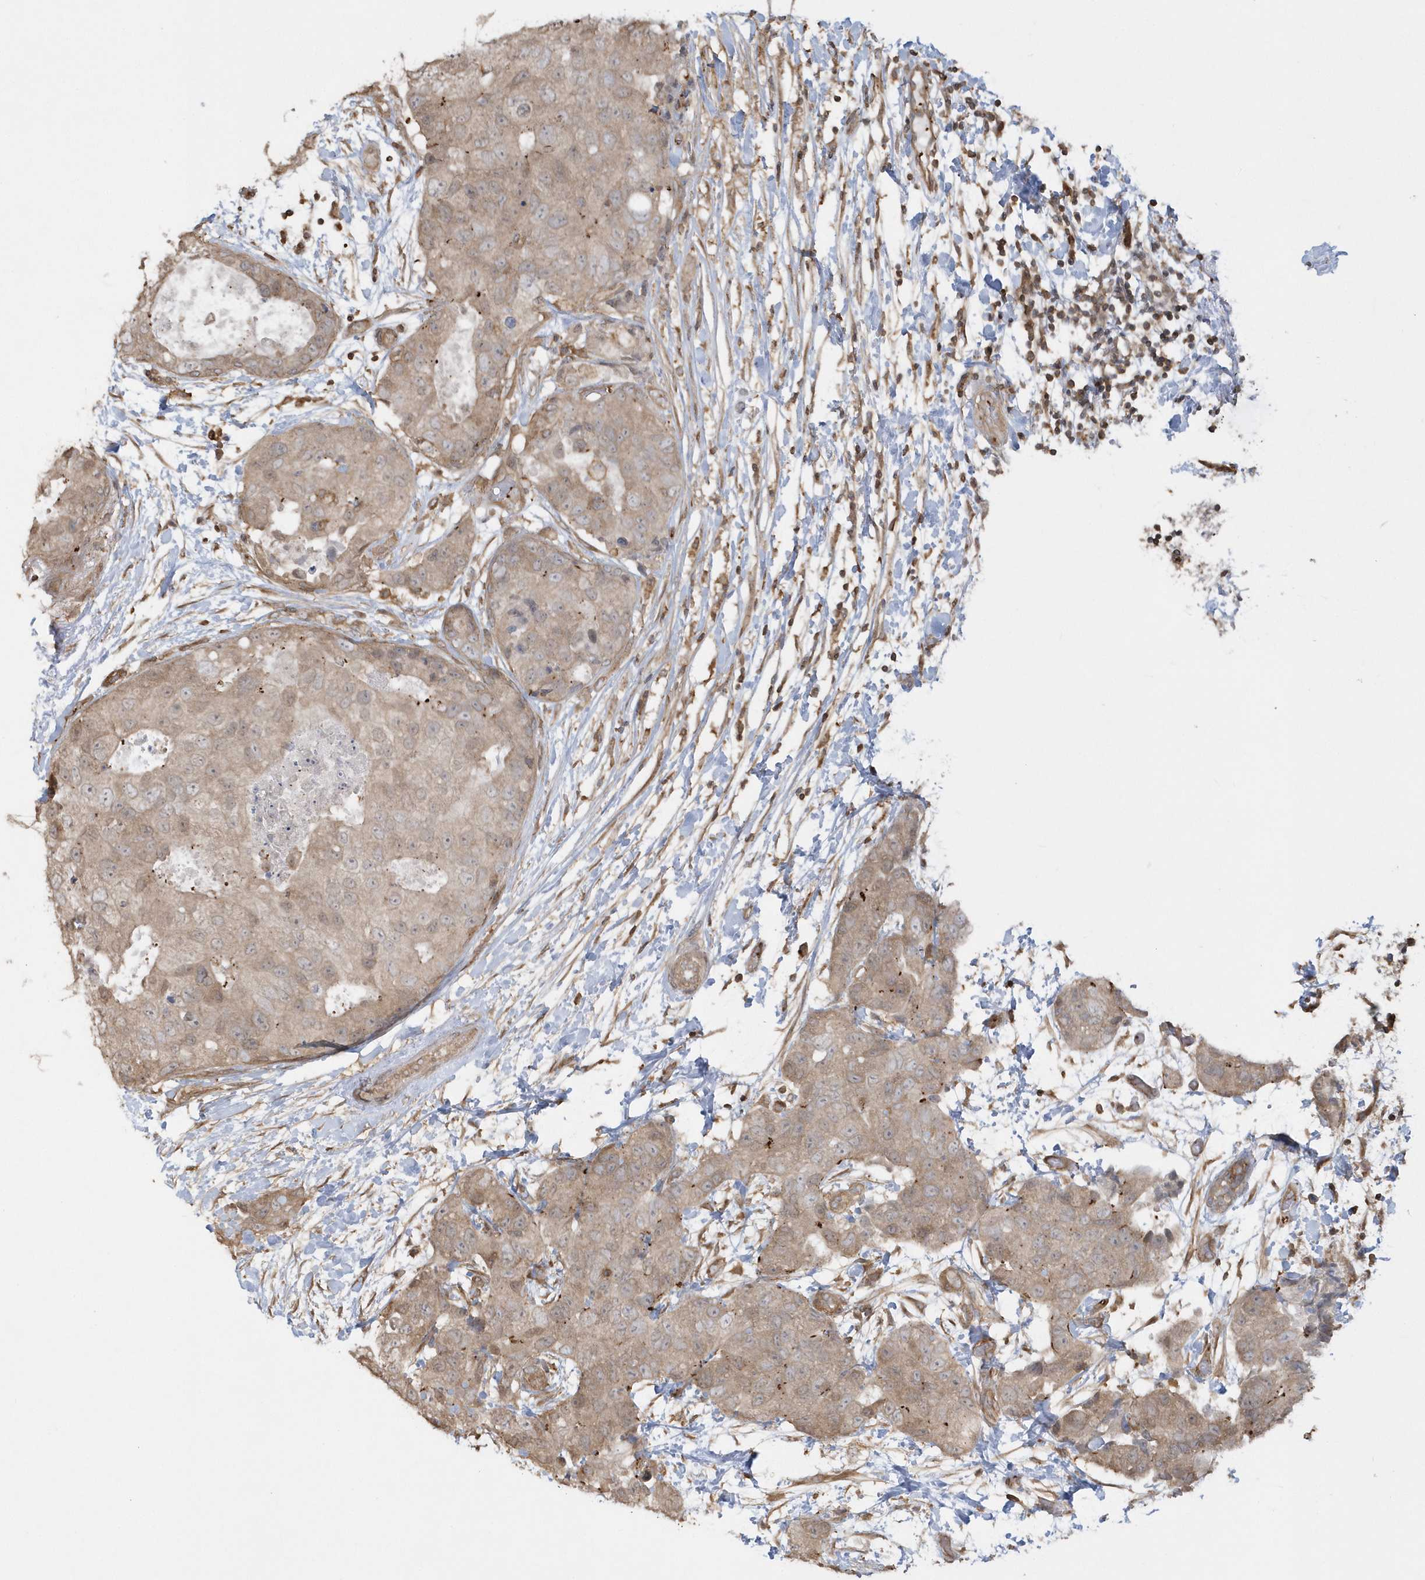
{"staining": {"intensity": "weak", "quantity": ">75%", "location": "cytoplasmic/membranous"}, "tissue": "breast cancer", "cell_type": "Tumor cells", "image_type": "cancer", "snomed": [{"axis": "morphology", "description": "Duct carcinoma"}, {"axis": "topography", "description": "Breast"}], "caption": "The immunohistochemical stain shows weak cytoplasmic/membranous staining in tumor cells of breast cancer tissue.", "gene": "BSN", "patient": {"sex": "female", "age": 62}}